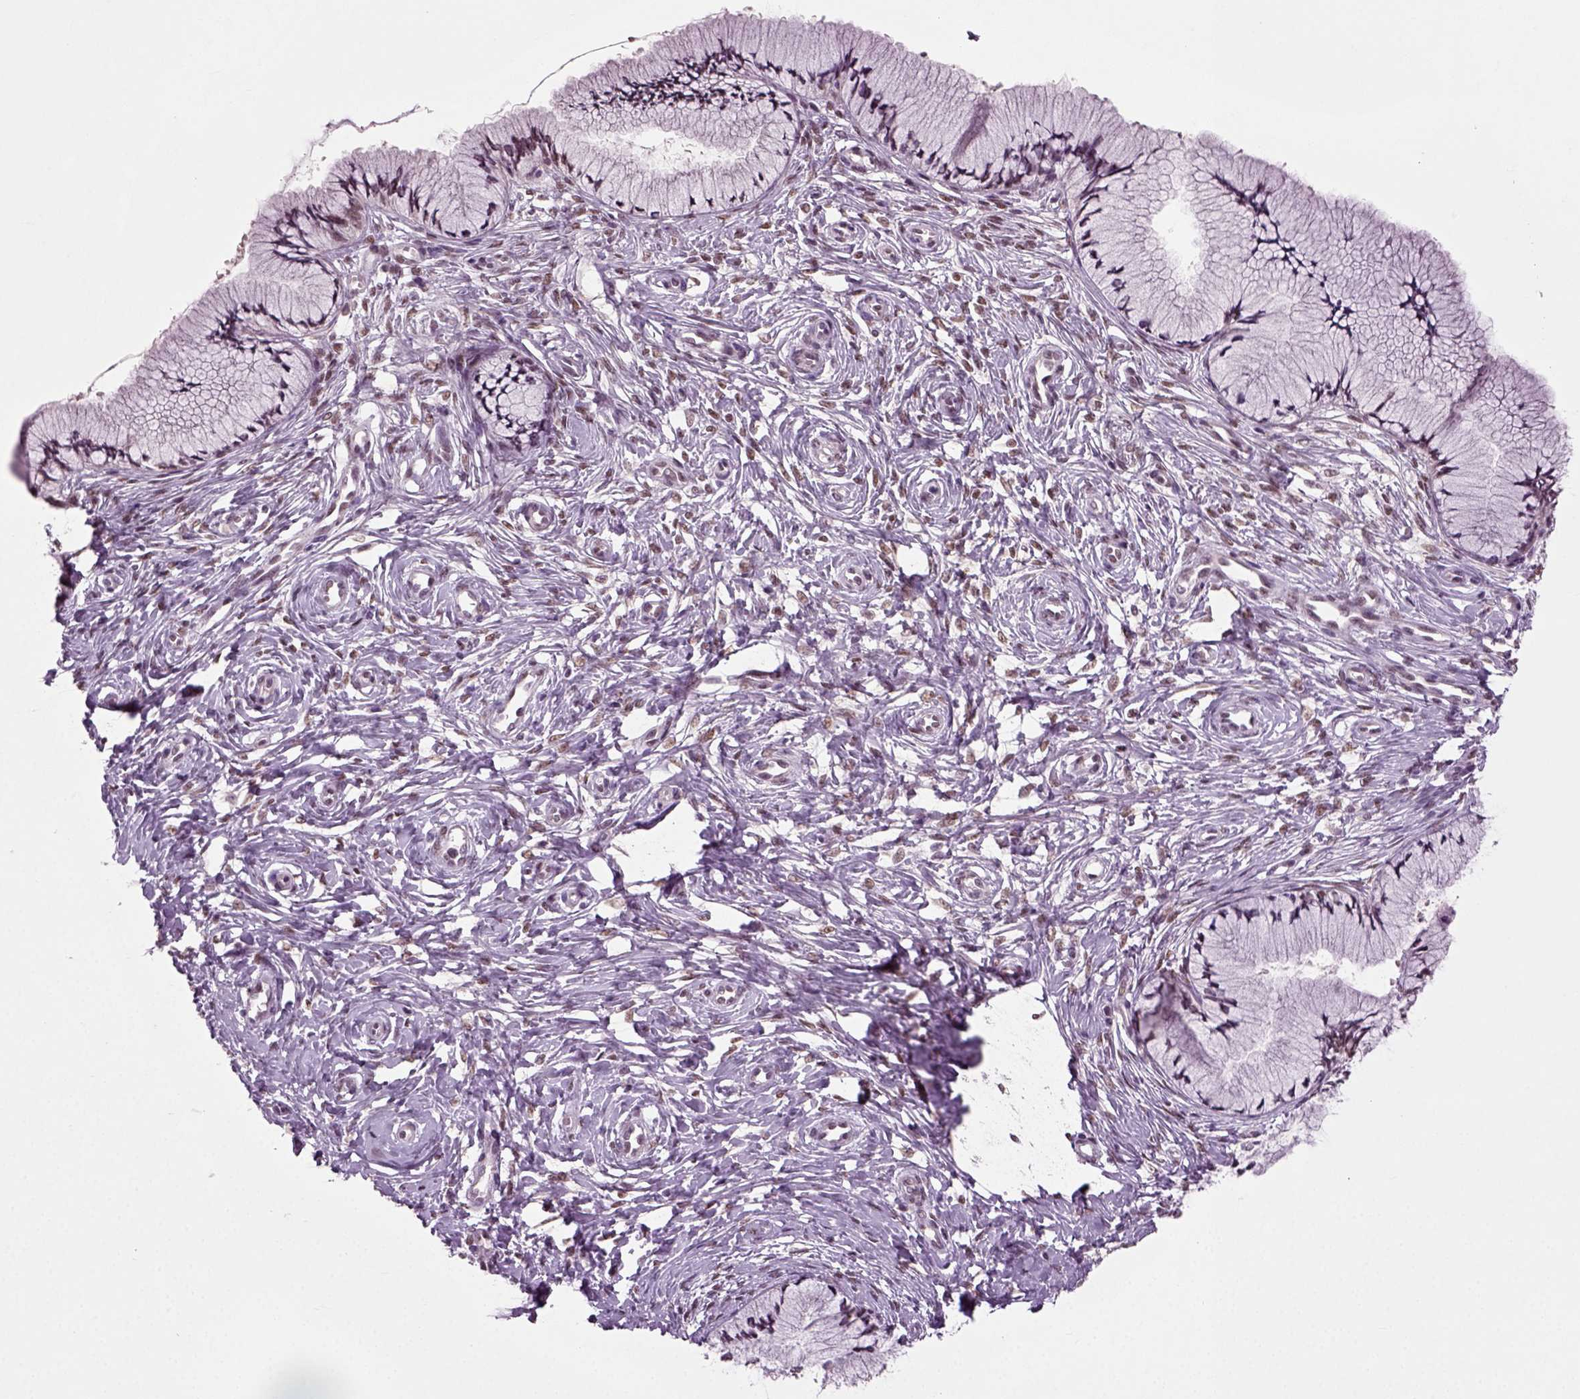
{"staining": {"intensity": "negative", "quantity": "none", "location": "none"}, "tissue": "cervix", "cell_type": "Glandular cells", "image_type": "normal", "snomed": [{"axis": "morphology", "description": "Normal tissue, NOS"}, {"axis": "topography", "description": "Cervix"}], "caption": "The photomicrograph shows no significant positivity in glandular cells of cervix. (Stains: DAB immunohistochemistry with hematoxylin counter stain, Microscopy: brightfield microscopy at high magnification).", "gene": "RCOR3", "patient": {"sex": "female", "age": 37}}